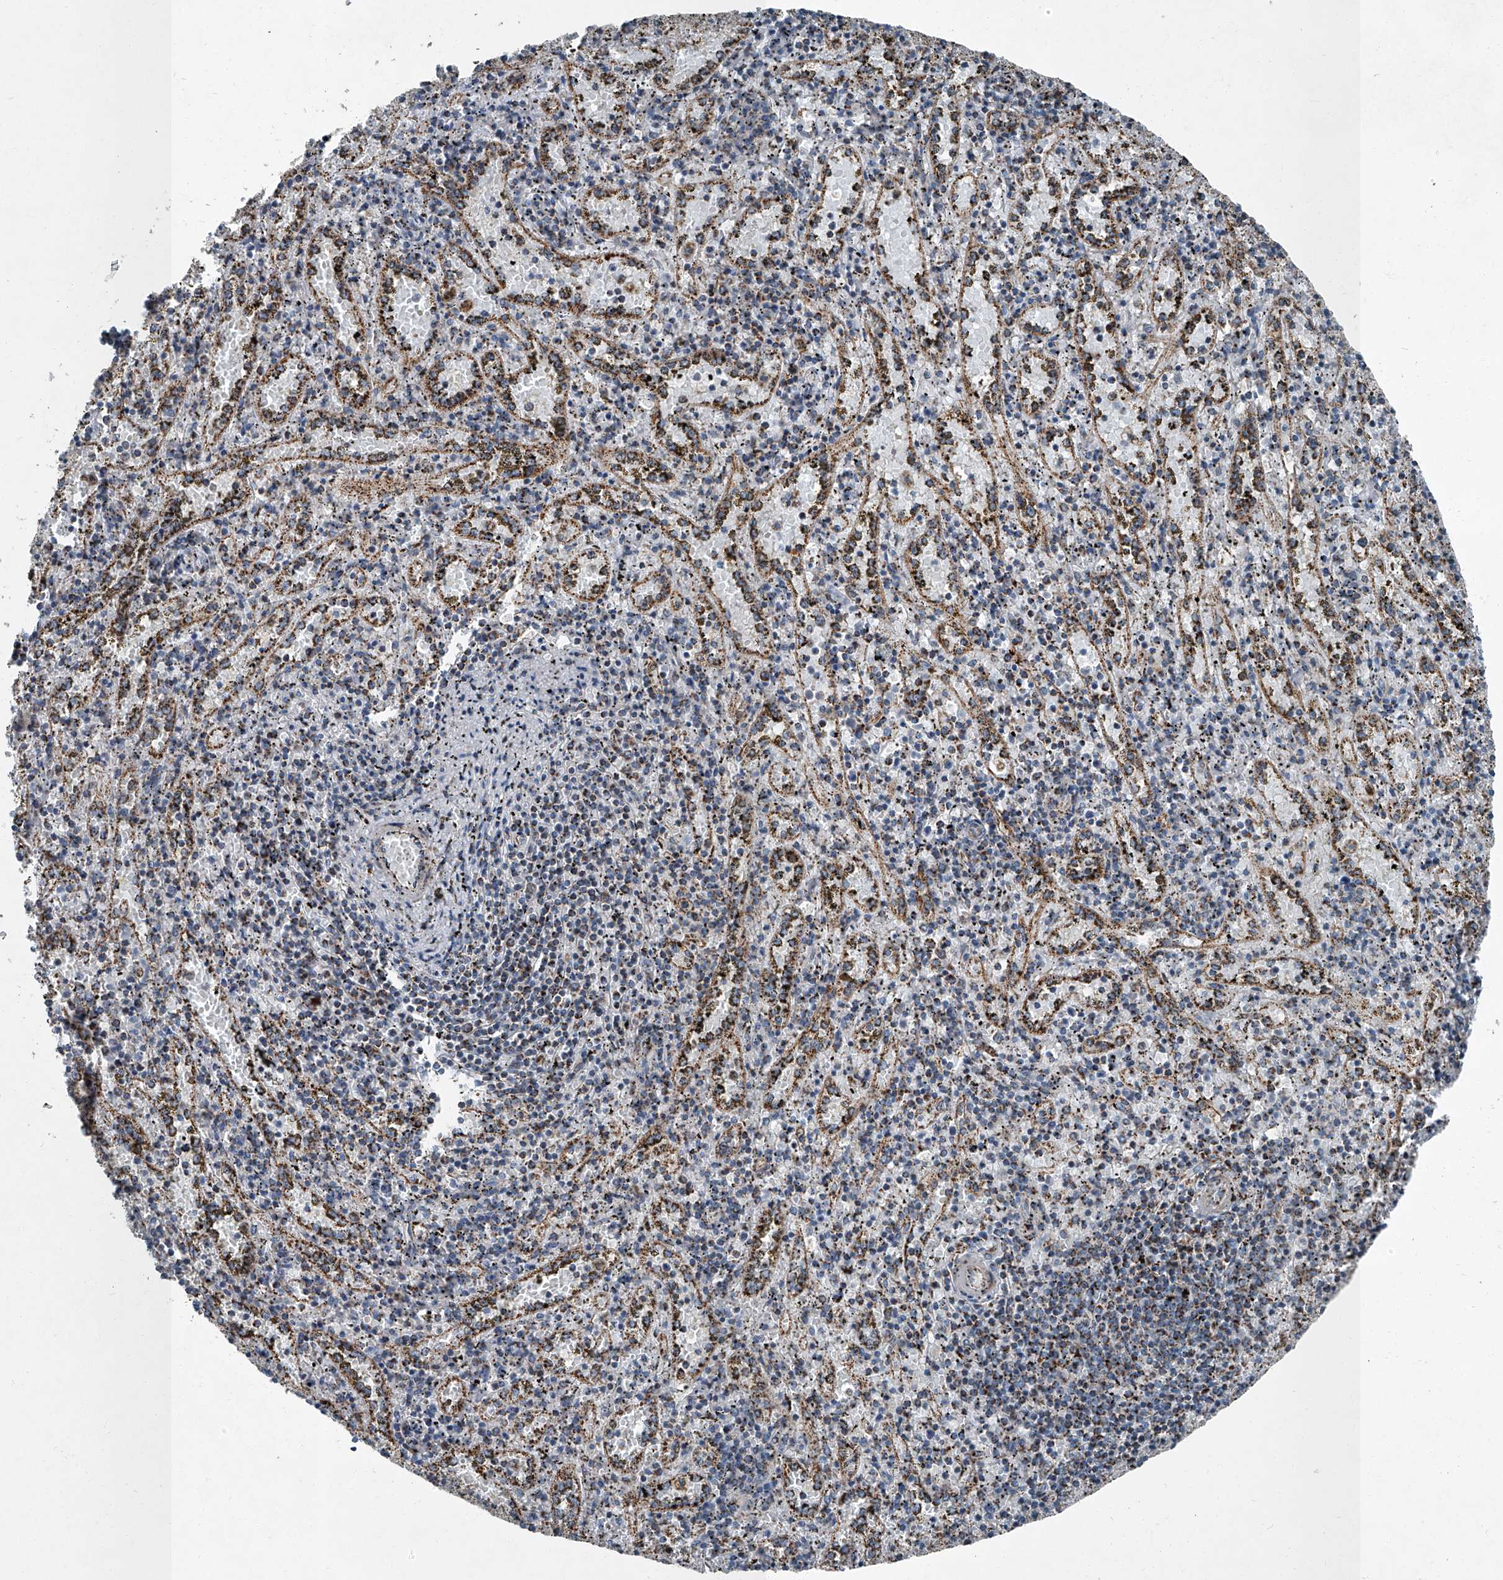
{"staining": {"intensity": "moderate", "quantity": "25%-75%", "location": "cytoplasmic/membranous"}, "tissue": "spleen", "cell_type": "Cells in red pulp", "image_type": "normal", "snomed": [{"axis": "morphology", "description": "Normal tissue, NOS"}, {"axis": "topography", "description": "Spleen"}], "caption": "The image shows immunohistochemical staining of unremarkable spleen. There is moderate cytoplasmic/membranous positivity is seen in approximately 25%-75% of cells in red pulp. (IHC, brightfield microscopy, high magnification).", "gene": "CHRNA7", "patient": {"sex": "male", "age": 11}}